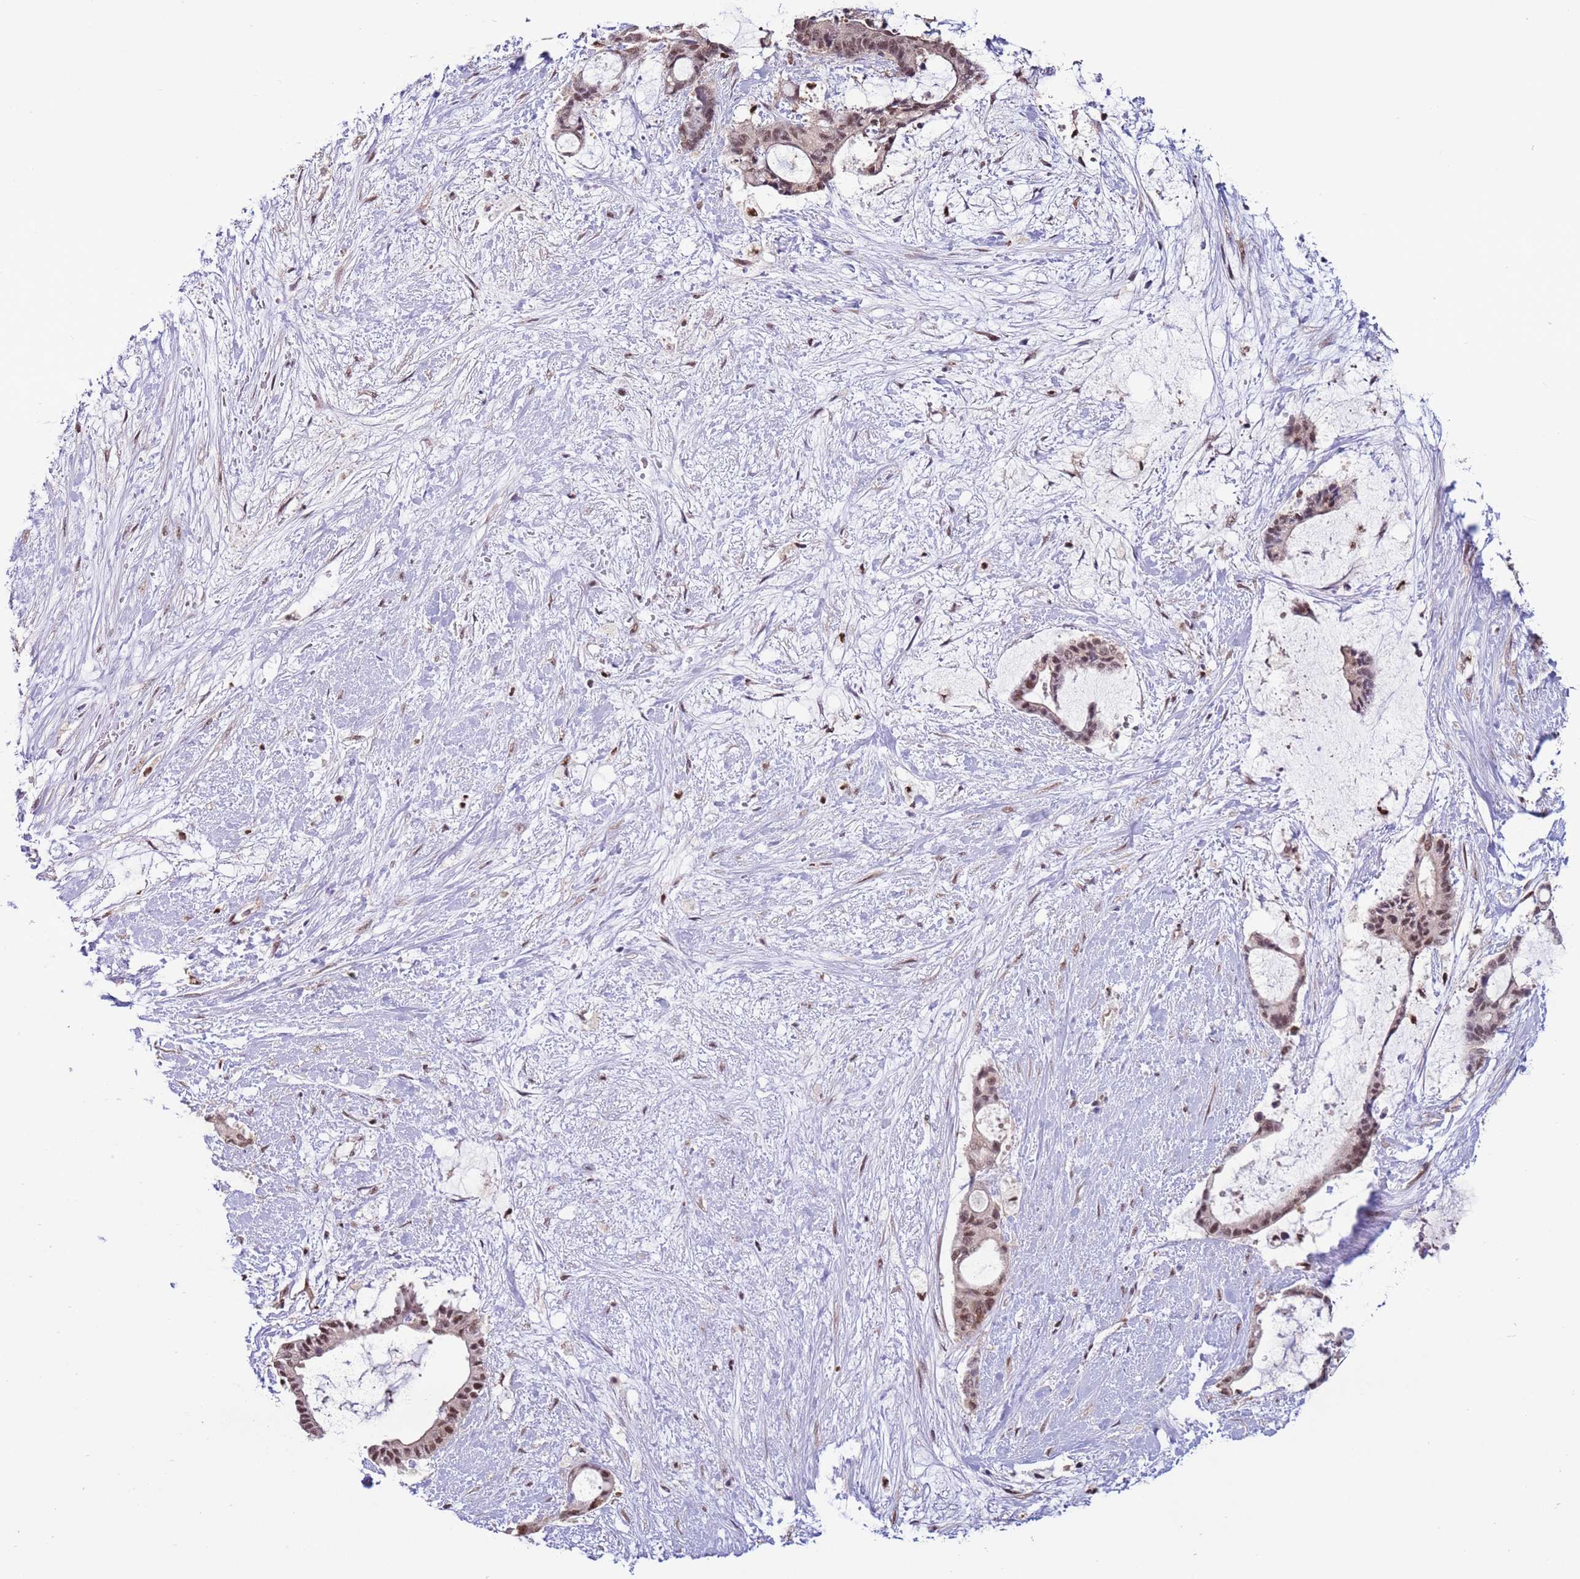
{"staining": {"intensity": "moderate", "quantity": ">75%", "location": "nuclear"}, "tissue": "liver cancer", "cell_type": "Tumor cells", "image_type": "cancer", "snomed": [{"axis": "morphology", "description": "Normal tissue, NOS"}, {"axis": "morphology", "description": "Cholangiocarcinoma"}, {"axis": "topography", "description": "Liver"}, {"axis": "topography", "description": "Peripheral nerve tissue"}], "caption": "Immunohistochemical staining of human liver cancer displays moderate nuclear protein positivity in approximately >75% of tumor cells.", "gene": "PRPF6", "patient": {"sex": "female", "age": 73}}